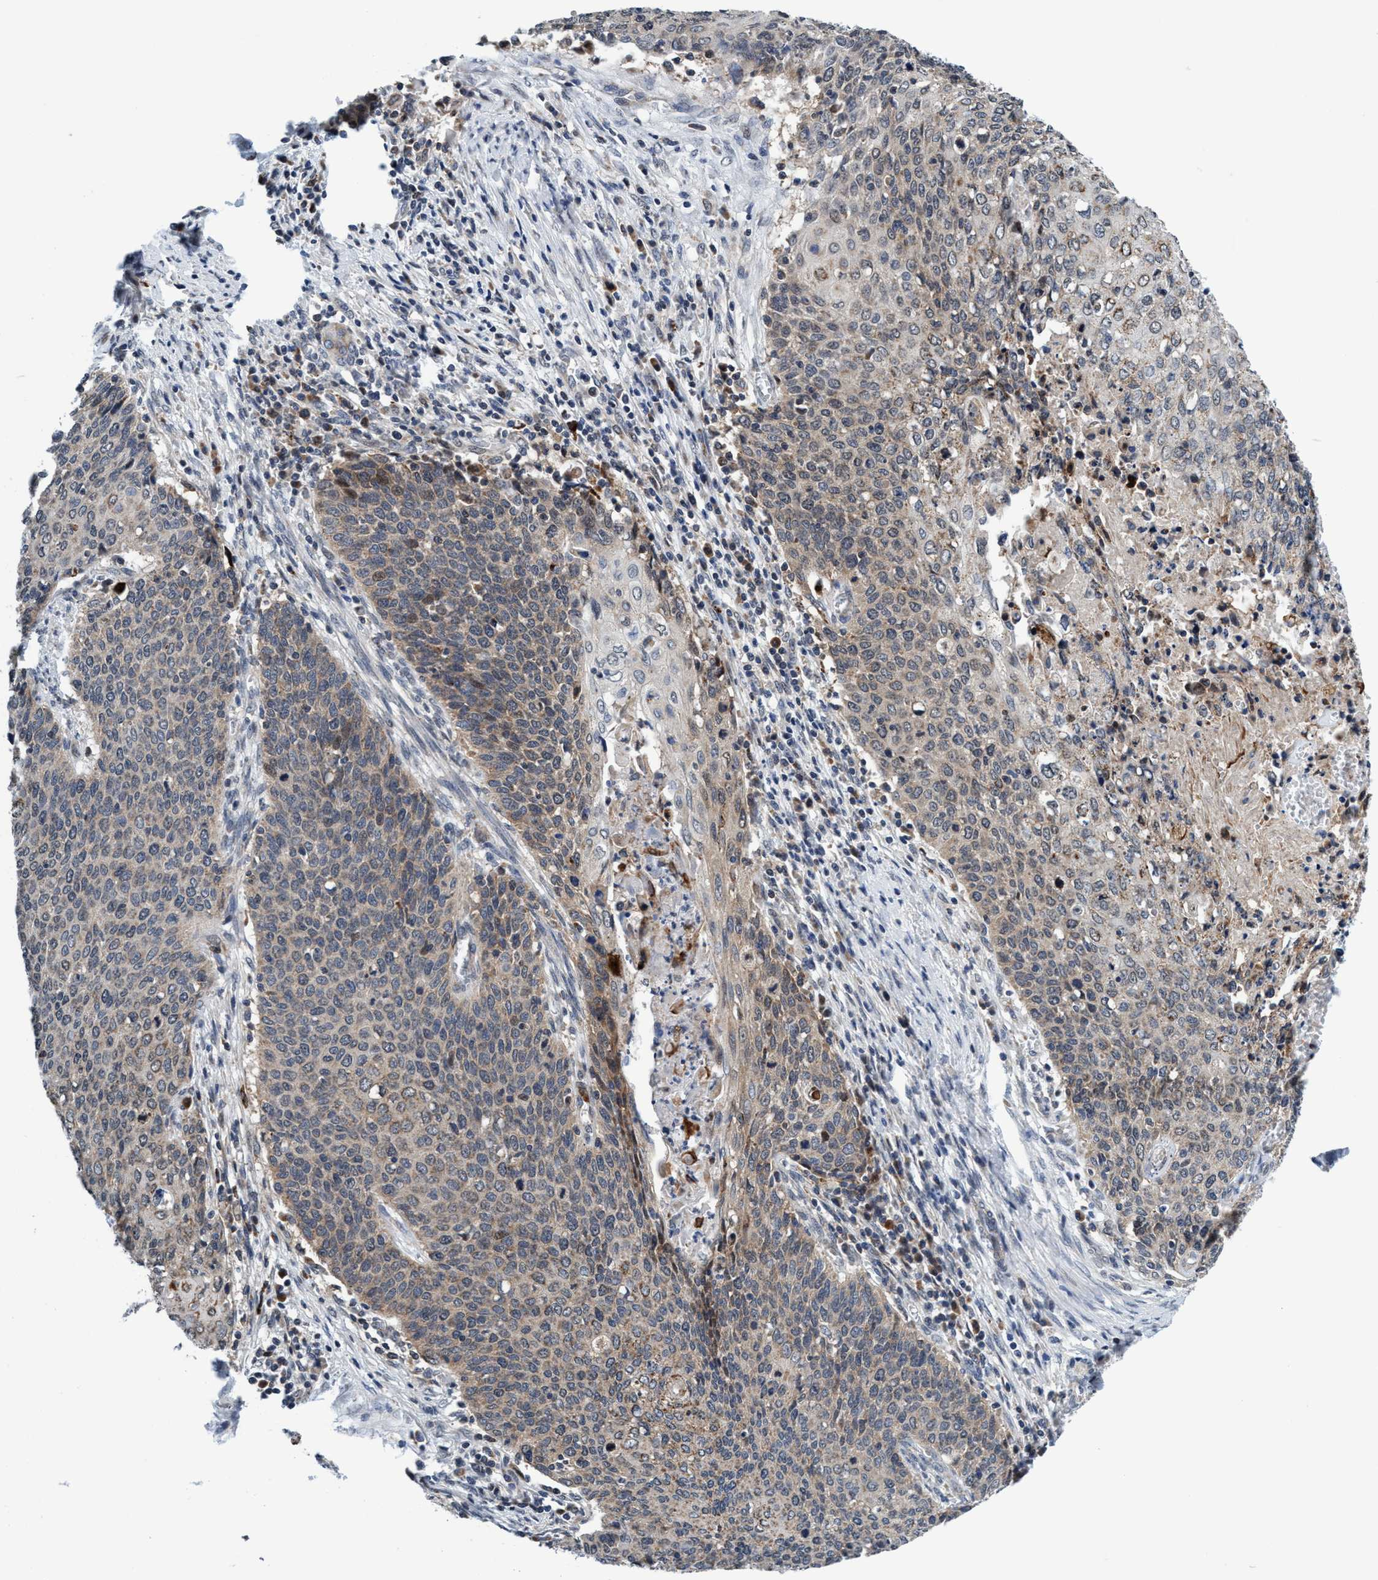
{"staining": {"intensity": "moderate", "quantity": "<25%", "location": "cytoplasmic/membranous"}, "tissue": "cervical cancer", "cell_type": "Tumor cells", "image_type": "cancer", "snomed": [{"axis": "morphology", "description": "Squamous cell carcinoma, NOS"}, {"axis": "topography", "description": "Cervix"}], "caption": "Protein staining of cervical squamous cell carcinoma tissue demonstrates moderate cytoplasmic/membranous positivity in approximately <25% of tumor cells.", "gene": "AGAP2", "patient": {"sex": "female", "age": 39}}